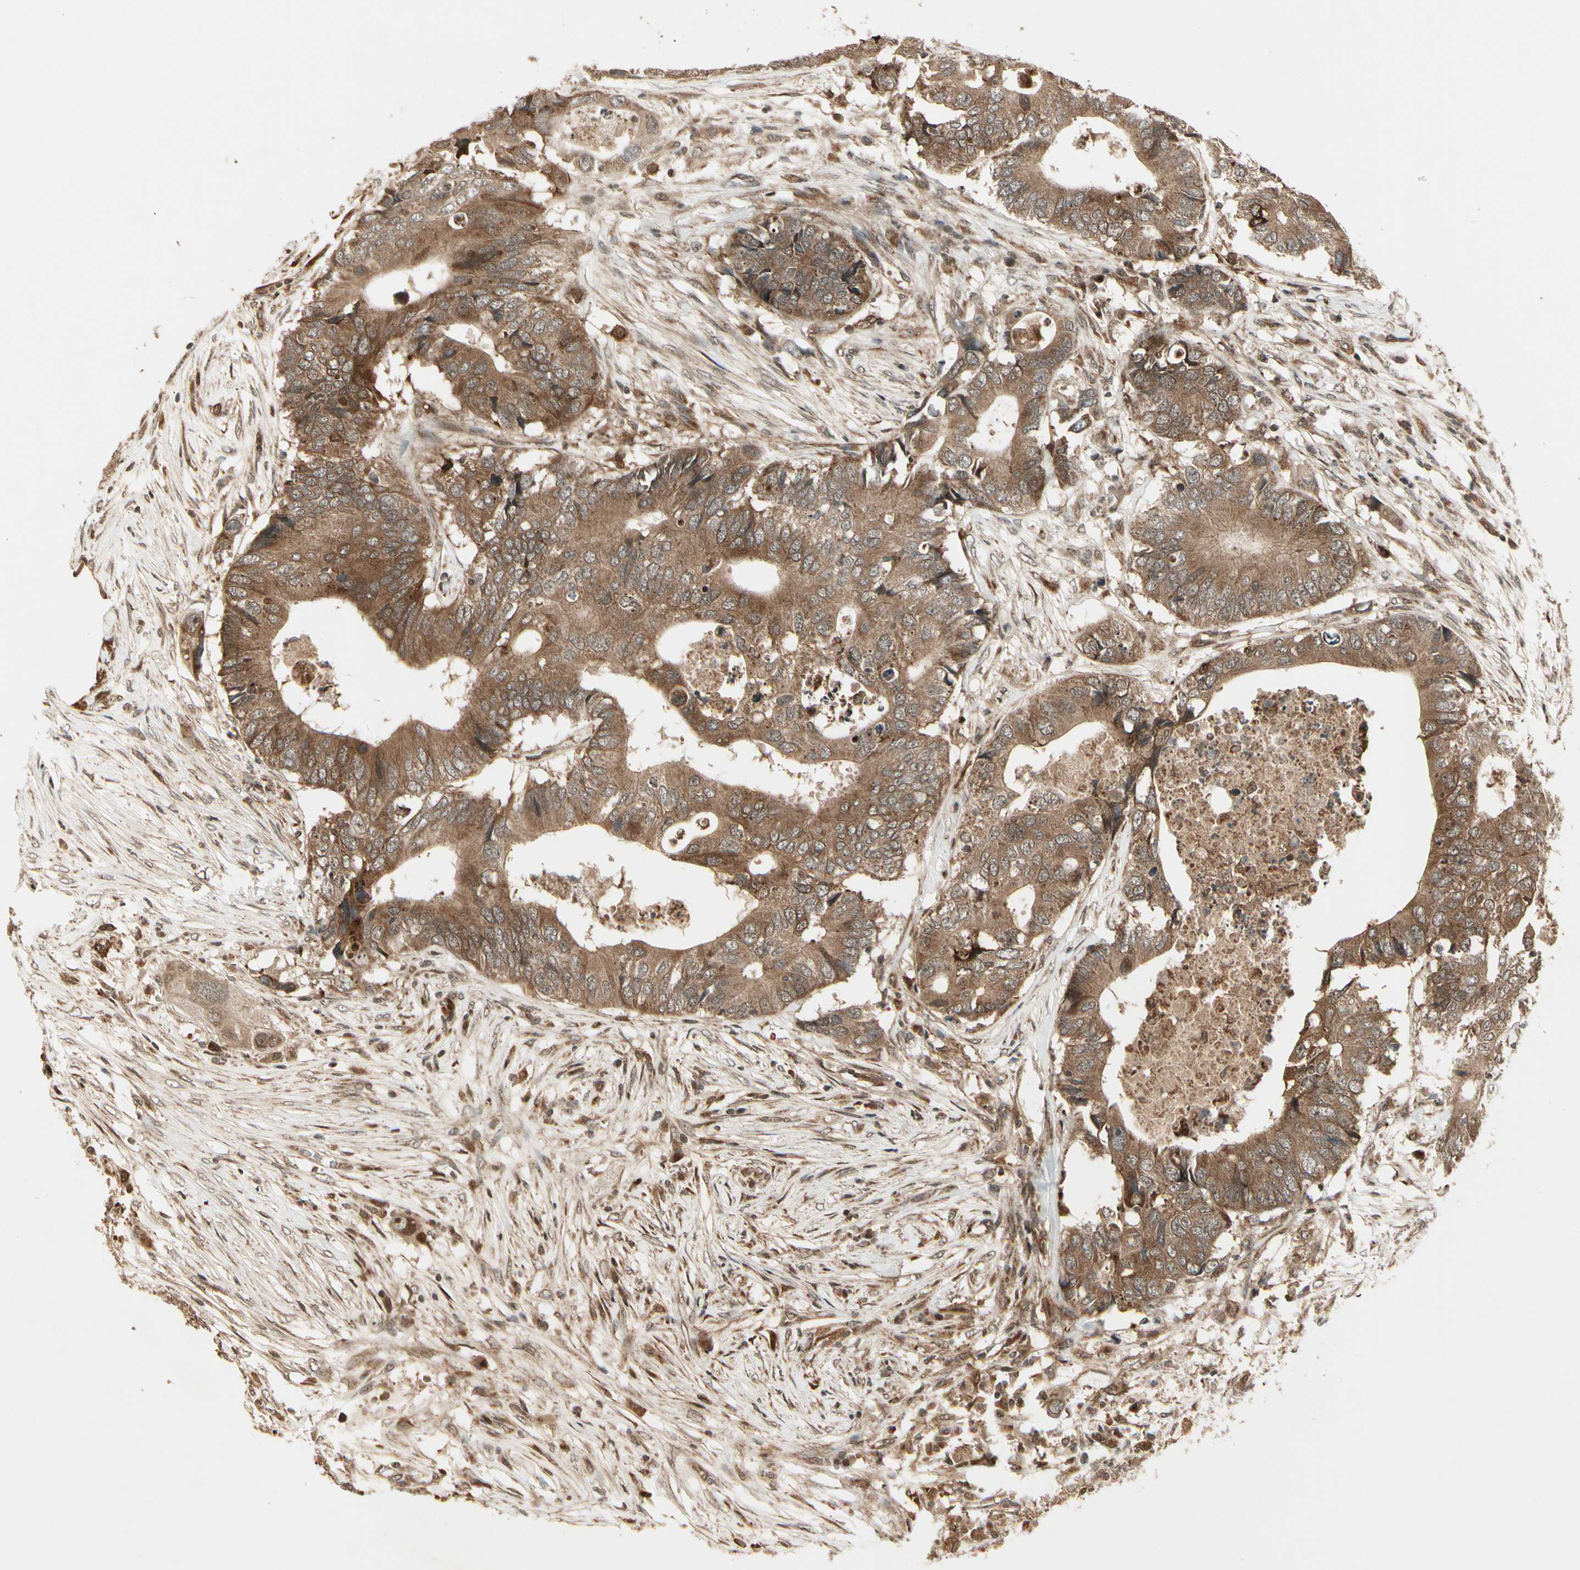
{"staining": {"intensity": "moderate", "quantity": ">75%", "location": "cytoplasmic/membranous"}, "tissue": "colorectal cancer", "cell_type": "Tumor cells", "image_type": "cancer", "snomed": [{"axis": "morphology", "description": "Adenocarcinoma, NOS"}, {"axis": "topography", "description": "Colon"}], "caption": "Adenocarcinoma (colorectal) stained with a protein marker demonstrates moderate staining in tumor cells.", "gene": "GLUL", "patient": {"sex": "male", "age": 71}}